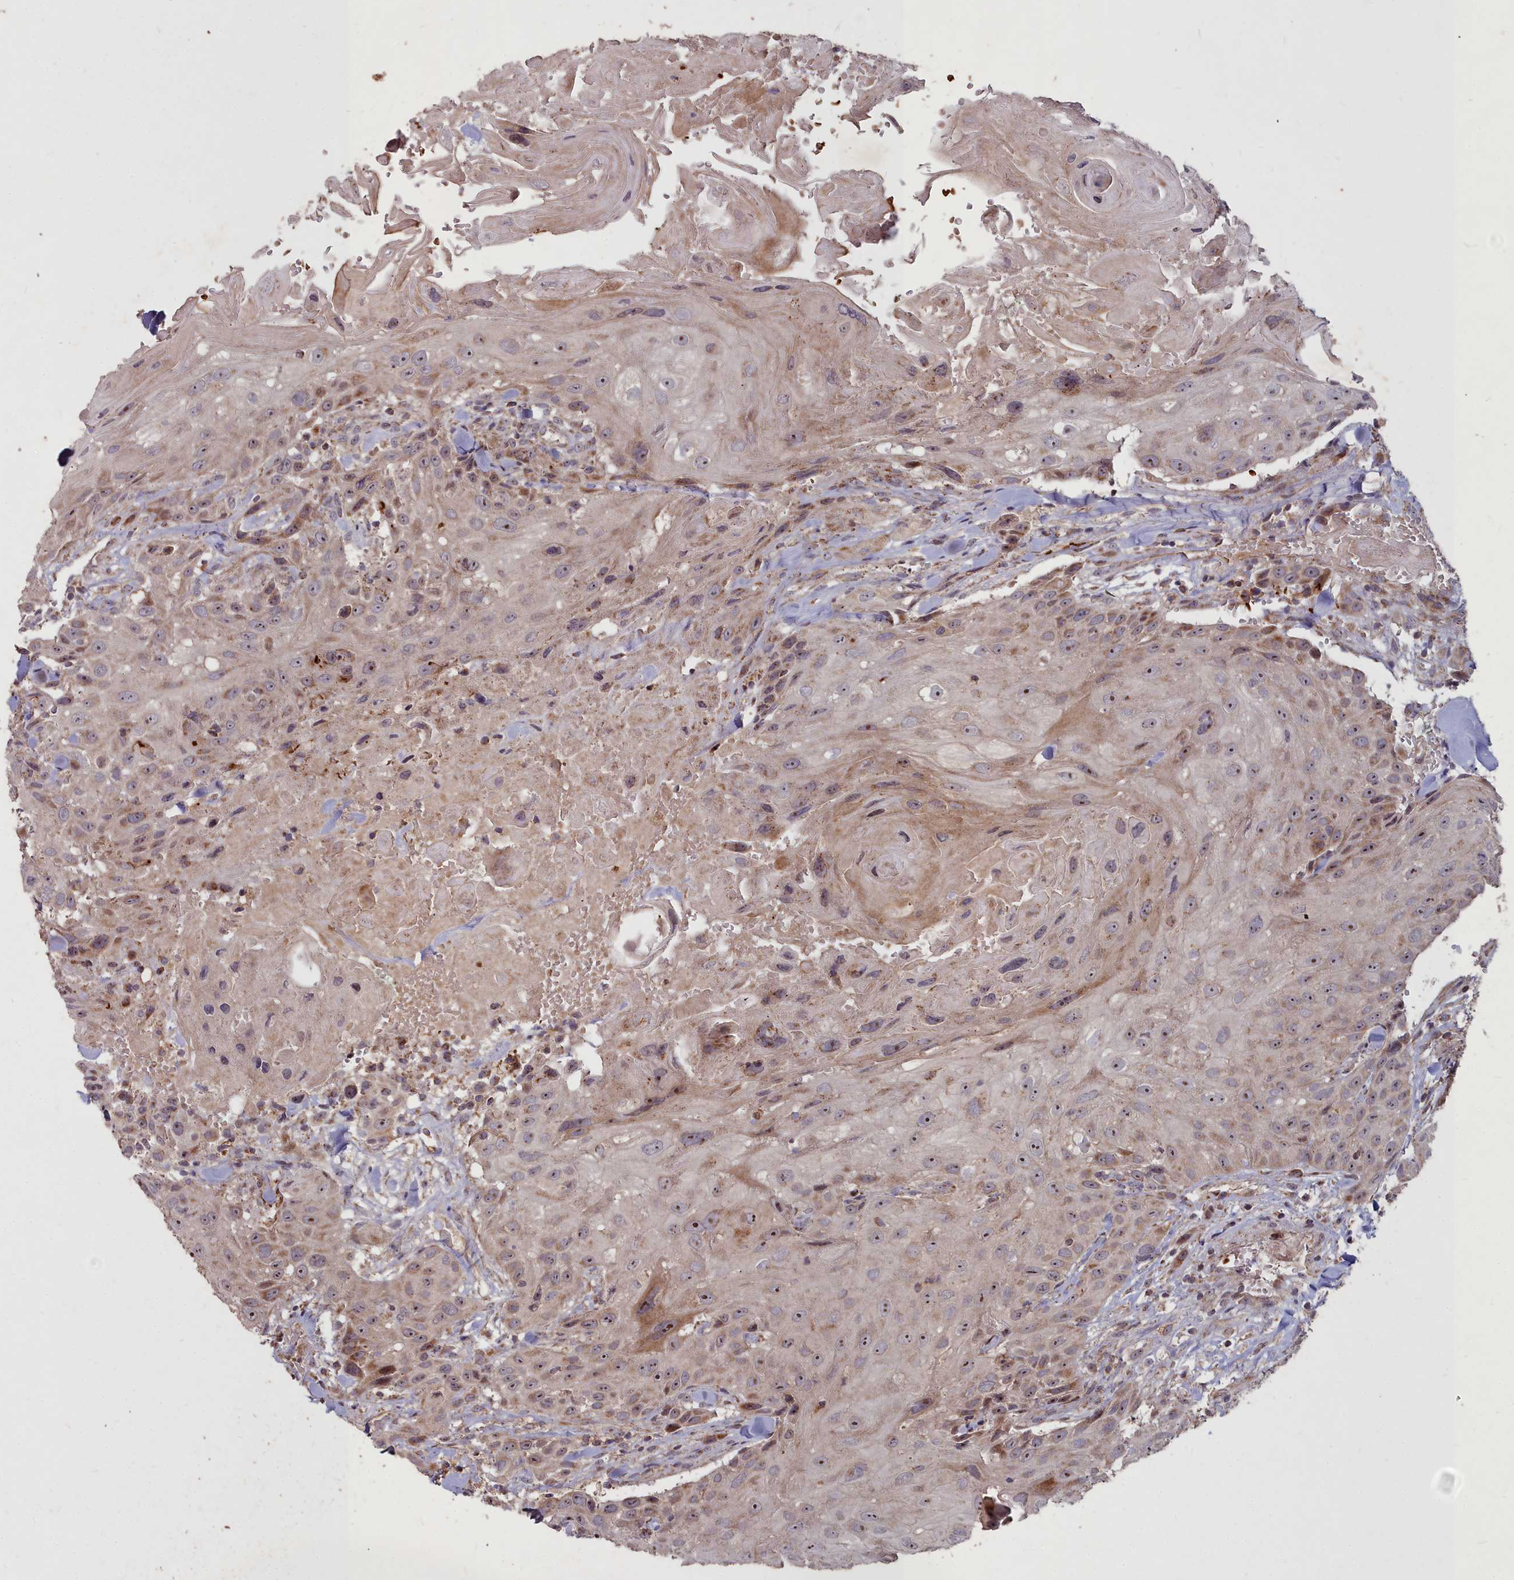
{"staining": {"intensity": "moderate", "quantity": ">75%", "location": "nuclear"}, "tissue": "head and neck cancer", "cell_type": "Tumor cells", "image_type": "cancer", "snomed": [{"axis": "morphology", "description": "Squamous cell carcinoma, NOS"}, {"axis": "topography", "description": "Head-Neck"}], "caption": "The histopathology image reveals a brown stain indicating the presence of a protein in the nuclear of tumor cells in head and neck squamous cell carcinoma. (DAB (3,3'-diaminobenzidine) IHC, brown staining for protein, blue staining for nuclei).", "gene": "COX11", "patient": {"sex": "male", "age": 81}}